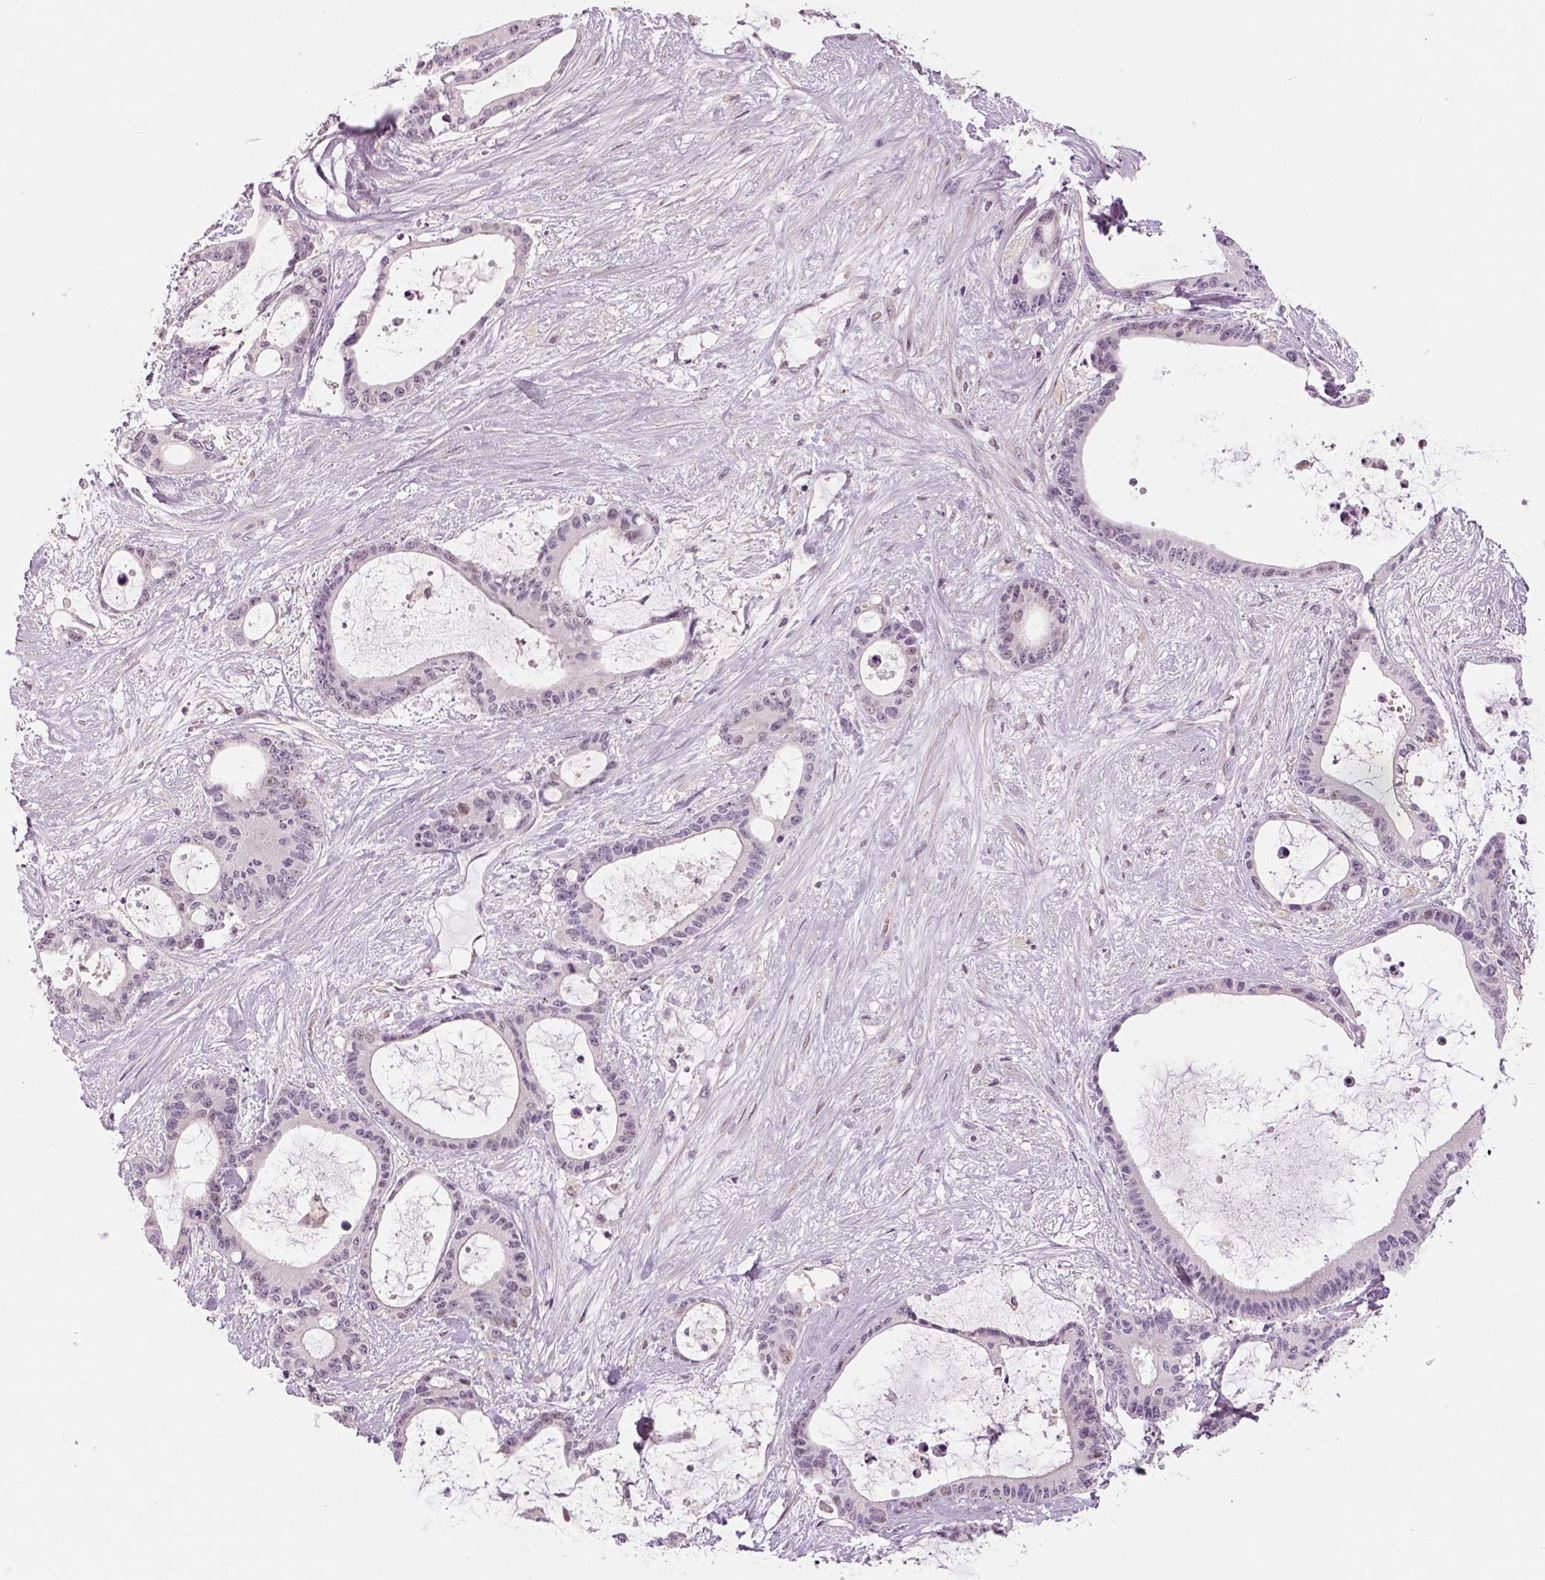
{"staining": {"intensity": "negative", "quantity": "none", "location": "none"}, "tissue": "liver cancer", "cell_type": "Tumor cells", "image_type": "cancer", "snomed": [{"axis": "morphology", "description": "Normal tissue, NOS"}, {"axis": "morphology", "description": "Cholangiocarcinoma"}, {"axis": "topography", "description": "Liver"}, {"axis": "topography", "description": "Peripheral nerve tissue"}], "caption": "DAB (3,3'-diaminobenzidine) immunohistochemical staining of human liver cancer exhibits no significant positivity in tumor cells. (DAB (3,3'-diaminobenzidine) immunohistochemistry visualized using brightfield microscopy, high magnification).", "gene": "NECAB1", "patient": {"sex": "female", "age": 73}}